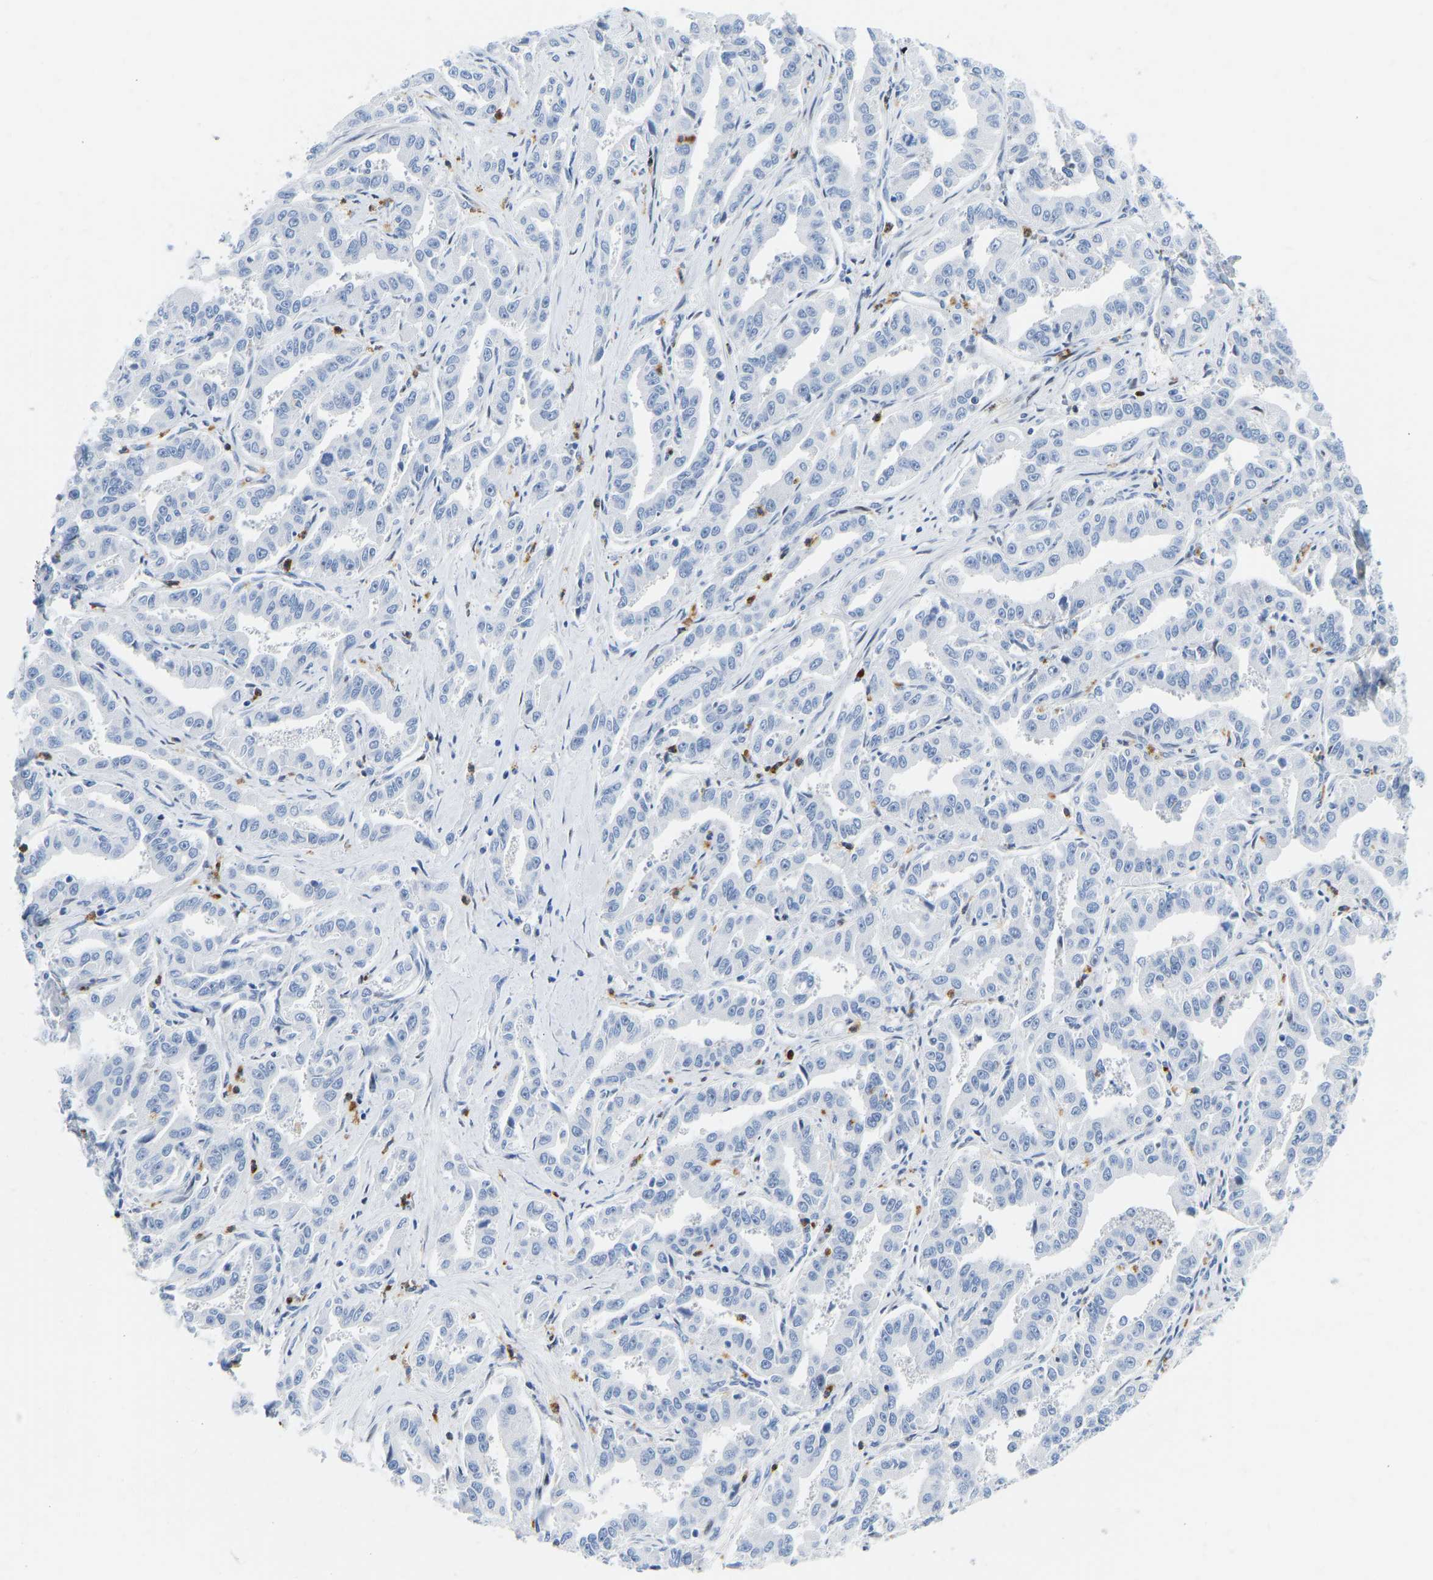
{"staining": {"intensity": "negative", "quantity": "none", "location": "none"}, "tissue": "liver cancer", "cell_type": "Tumor cells", "image_type": "cancer", "snomed": [{"axis": "morphology", "description": "Cholangiocarcinoma"}, {"axis": "topography", "description": "Liver"}], "caption": "Immunohistochemistry micrograph of liver cholangiocarcinoma stained for a protein (brown), which demonstrates no staining in tumor cells.", "gene": "HDAC5", "patient": {"sex": "male", "age": 59}}